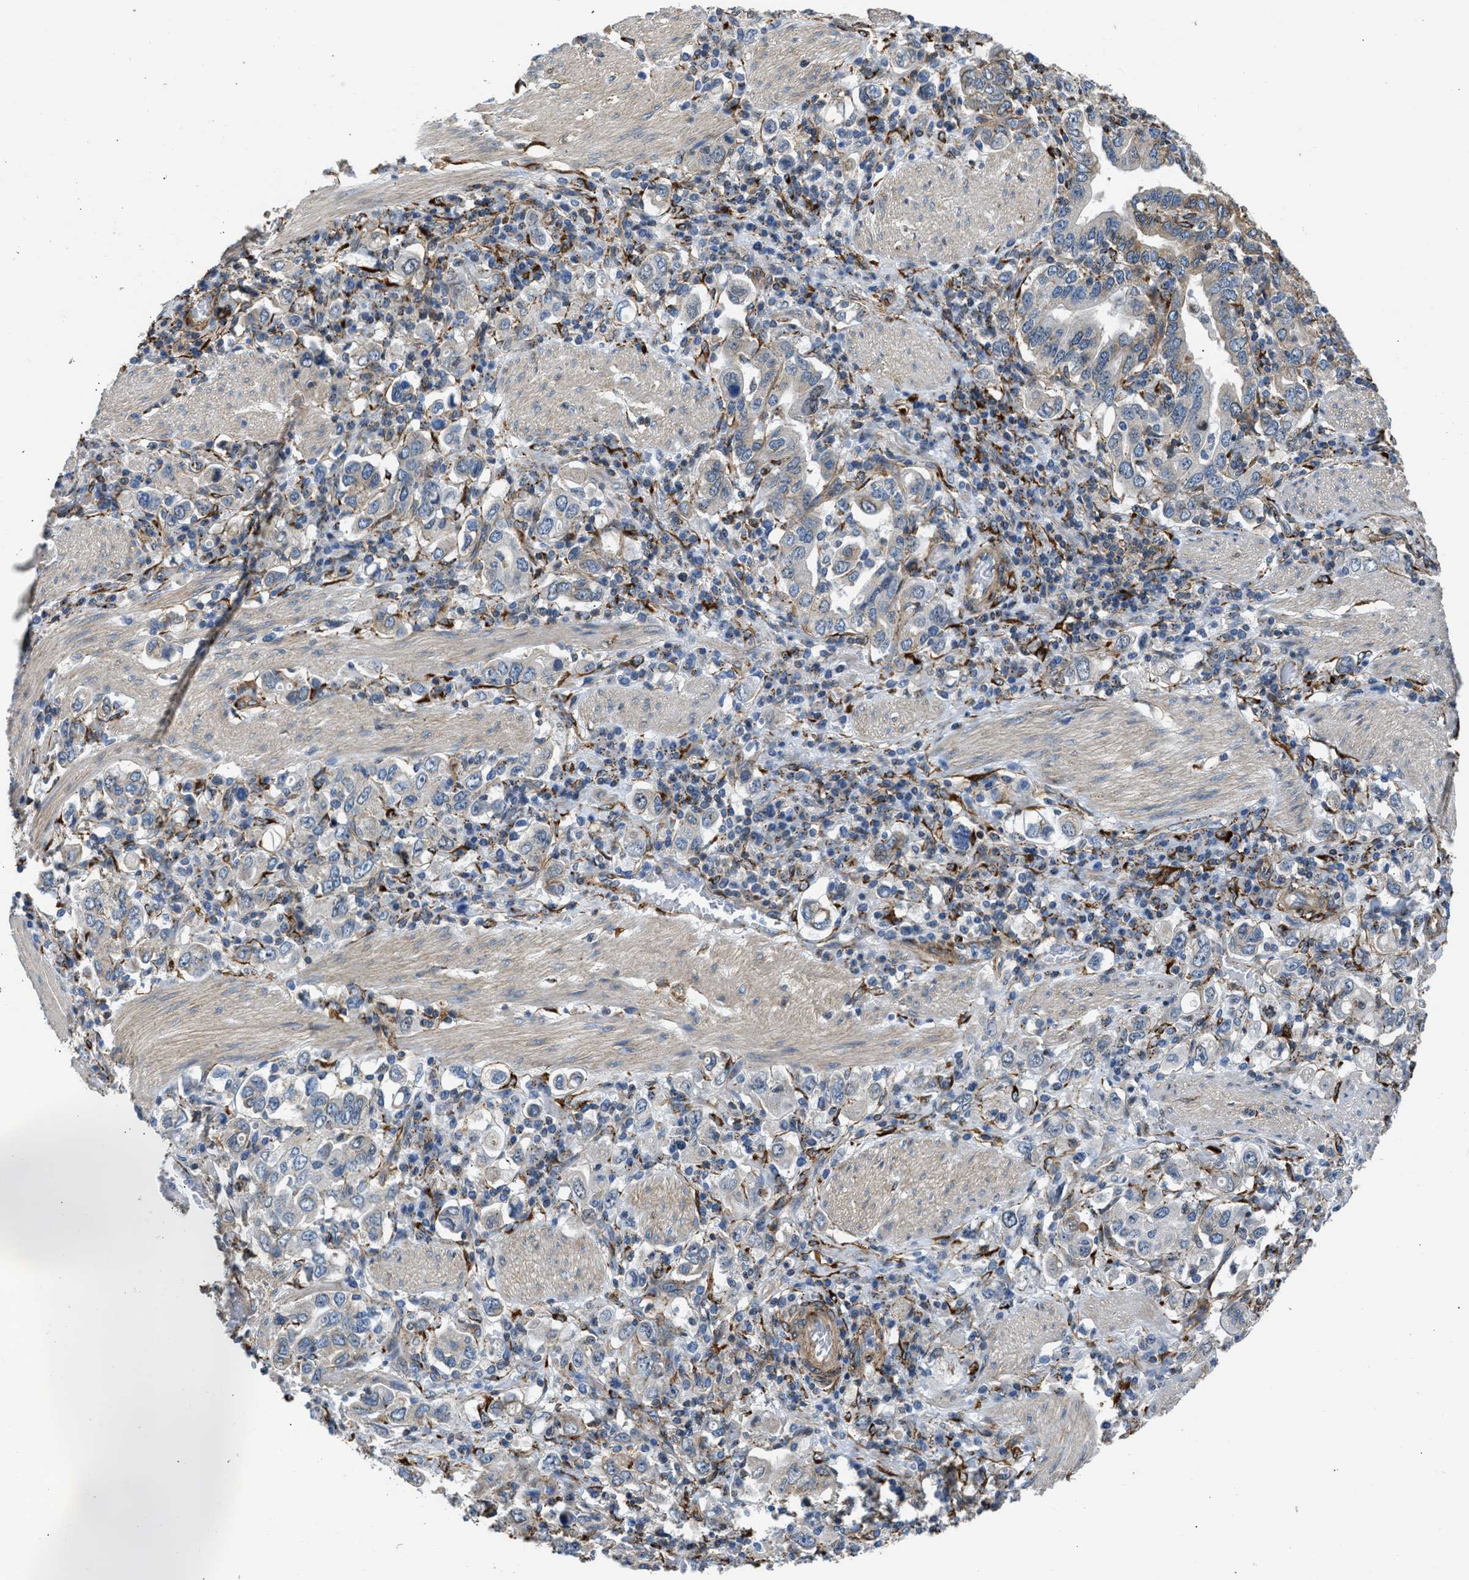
{"staining": {"intensity": "moderate", "quantity": "<25%", "location": "cytoplasmic/membranous"}, "tissue": "stomach cancer", "cell_type": "Tumor cells", "image_type": "cancer", "snomed": [{"axis": "morphology", "description": "Adenocarcinoma, NOS"}, {"axis": "topography", "description": "Stomach, upper"}], "caption": "A brown stain labels moderate cytoplasmic/membranous expression of a protein in human adenocarcinoma (stomach) tumor cells. (DAB (3,3'-diaminobenzidine) IHC with brightfield microscopy, high magnification).", "gene": "SEPTIN2", "patient": {"sex": "male", "age": 62}}